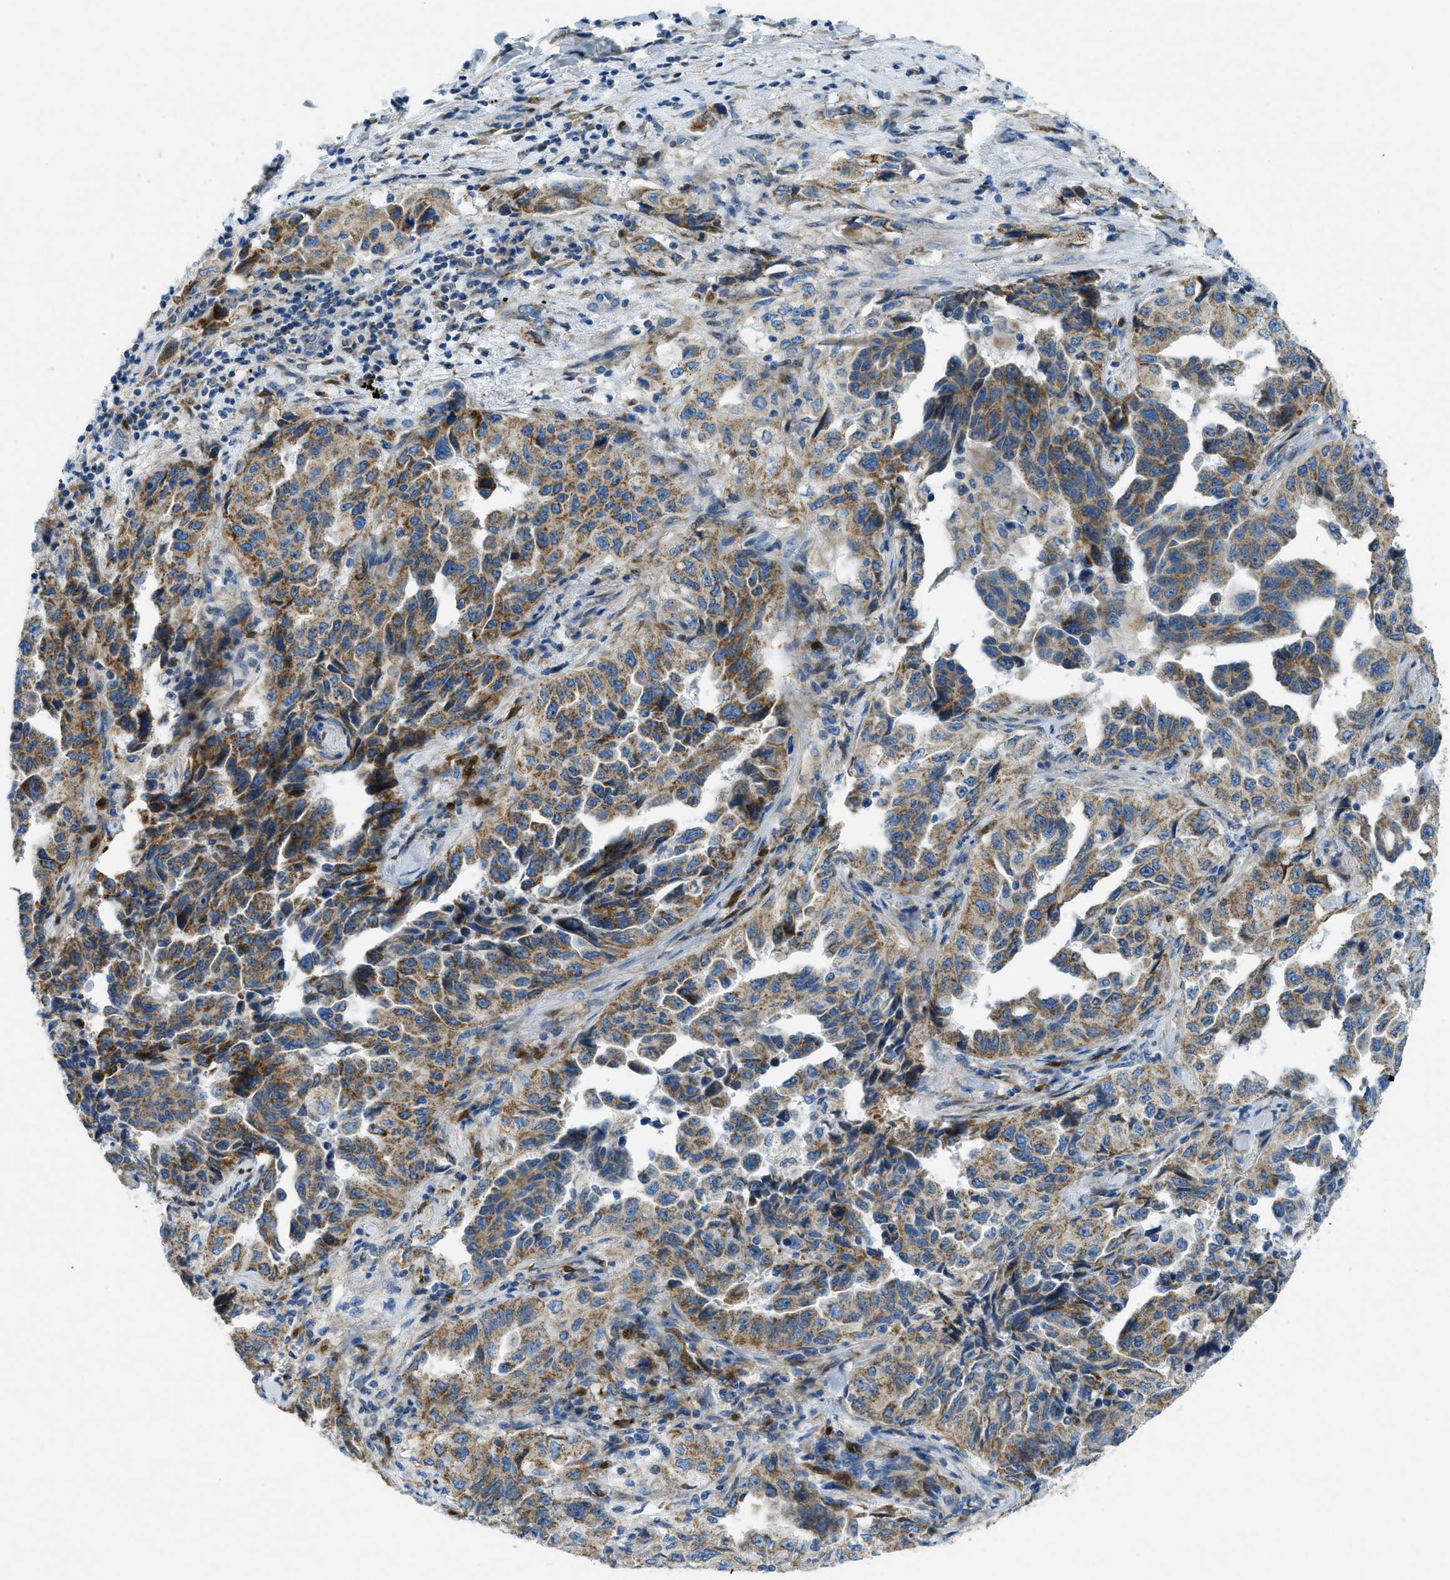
{"staining": {"intensity": "moderate", "quantity": ">75%", "location": "cytoplasmic/membranous"}, "tissue": "lung cancer", "cell_type": "Tumor cells", "image_type": "cancer", "snomed": [{"axis": "morphology", "description": "Adenocarcinoma, NOS"}, {"axis": "topography", "description": "Lung"}], "caption": "Immunohistochemical staining of adenocarcinoma (lung) demonstrates moderate cytoplasmic/membranous protein staining in approximately >75% of tumor cells.", "gene": "CYGB", "patient": {"sex": "female", "age": 51}}